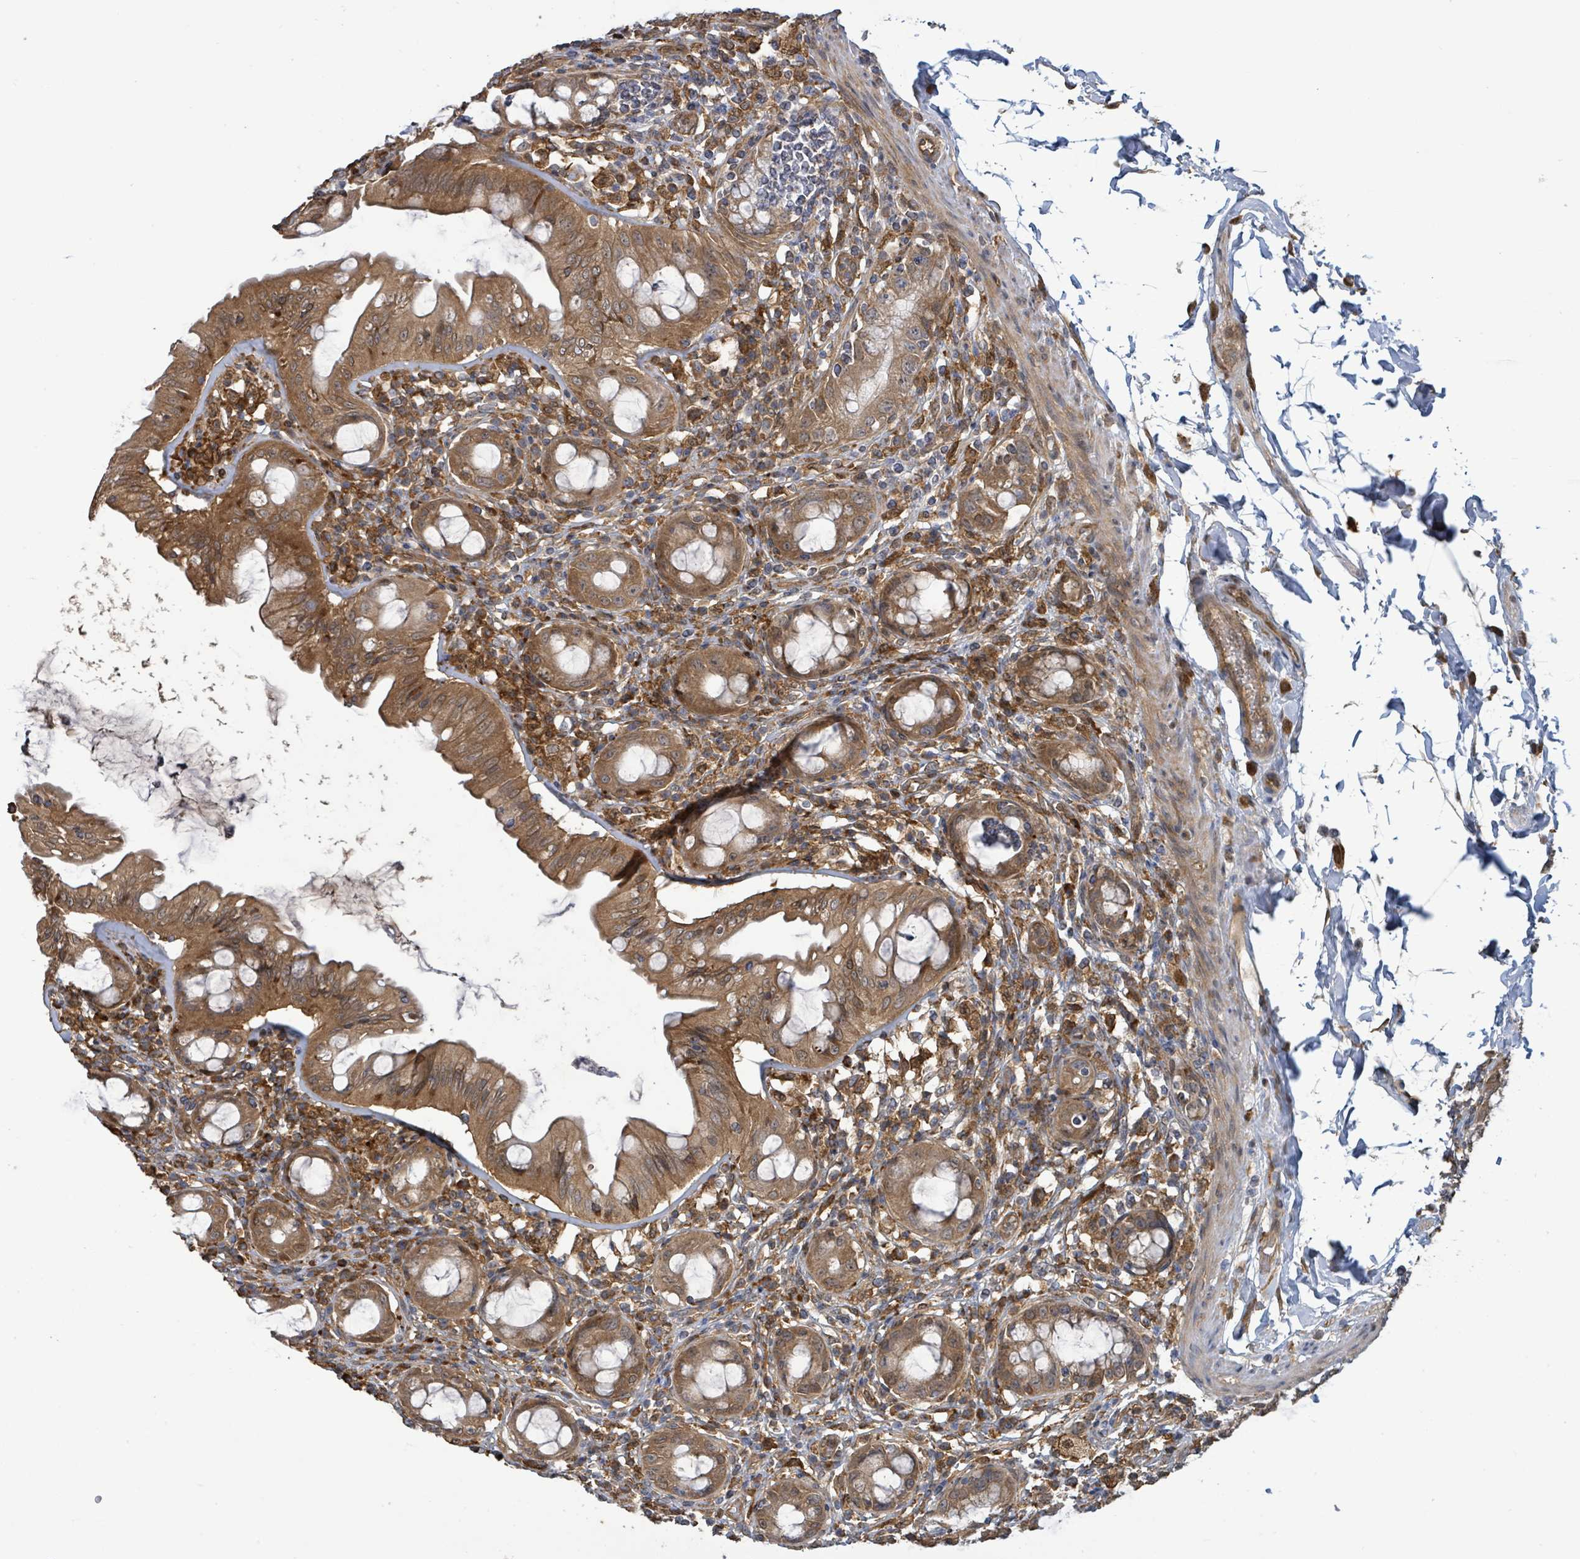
{"staining": {"intensity": "strong", "quantity": ">75%", "location": "cytoplasmic/membranous"}, "tissue": "rectum", "cell_type": "Glandular cells", "image_type": "normal", "snomed": [{"axis": "morphology", "description": "Normal tissue, NOS"}, {"axis": "topography", "description": "Rectum"}], "caption": "The immunohistochemical stain labels strong cytoplasmic/membranous expression in glandular cells of normal rectum. The staining is performed using DAB (3,3'-diaminobenzidine) brown chromogen to label protein expression. The nuclei are counter-stained blue using hematoxylin.", "gene": "ARPIN", "patient": {"sex": "female", "age": 57}}